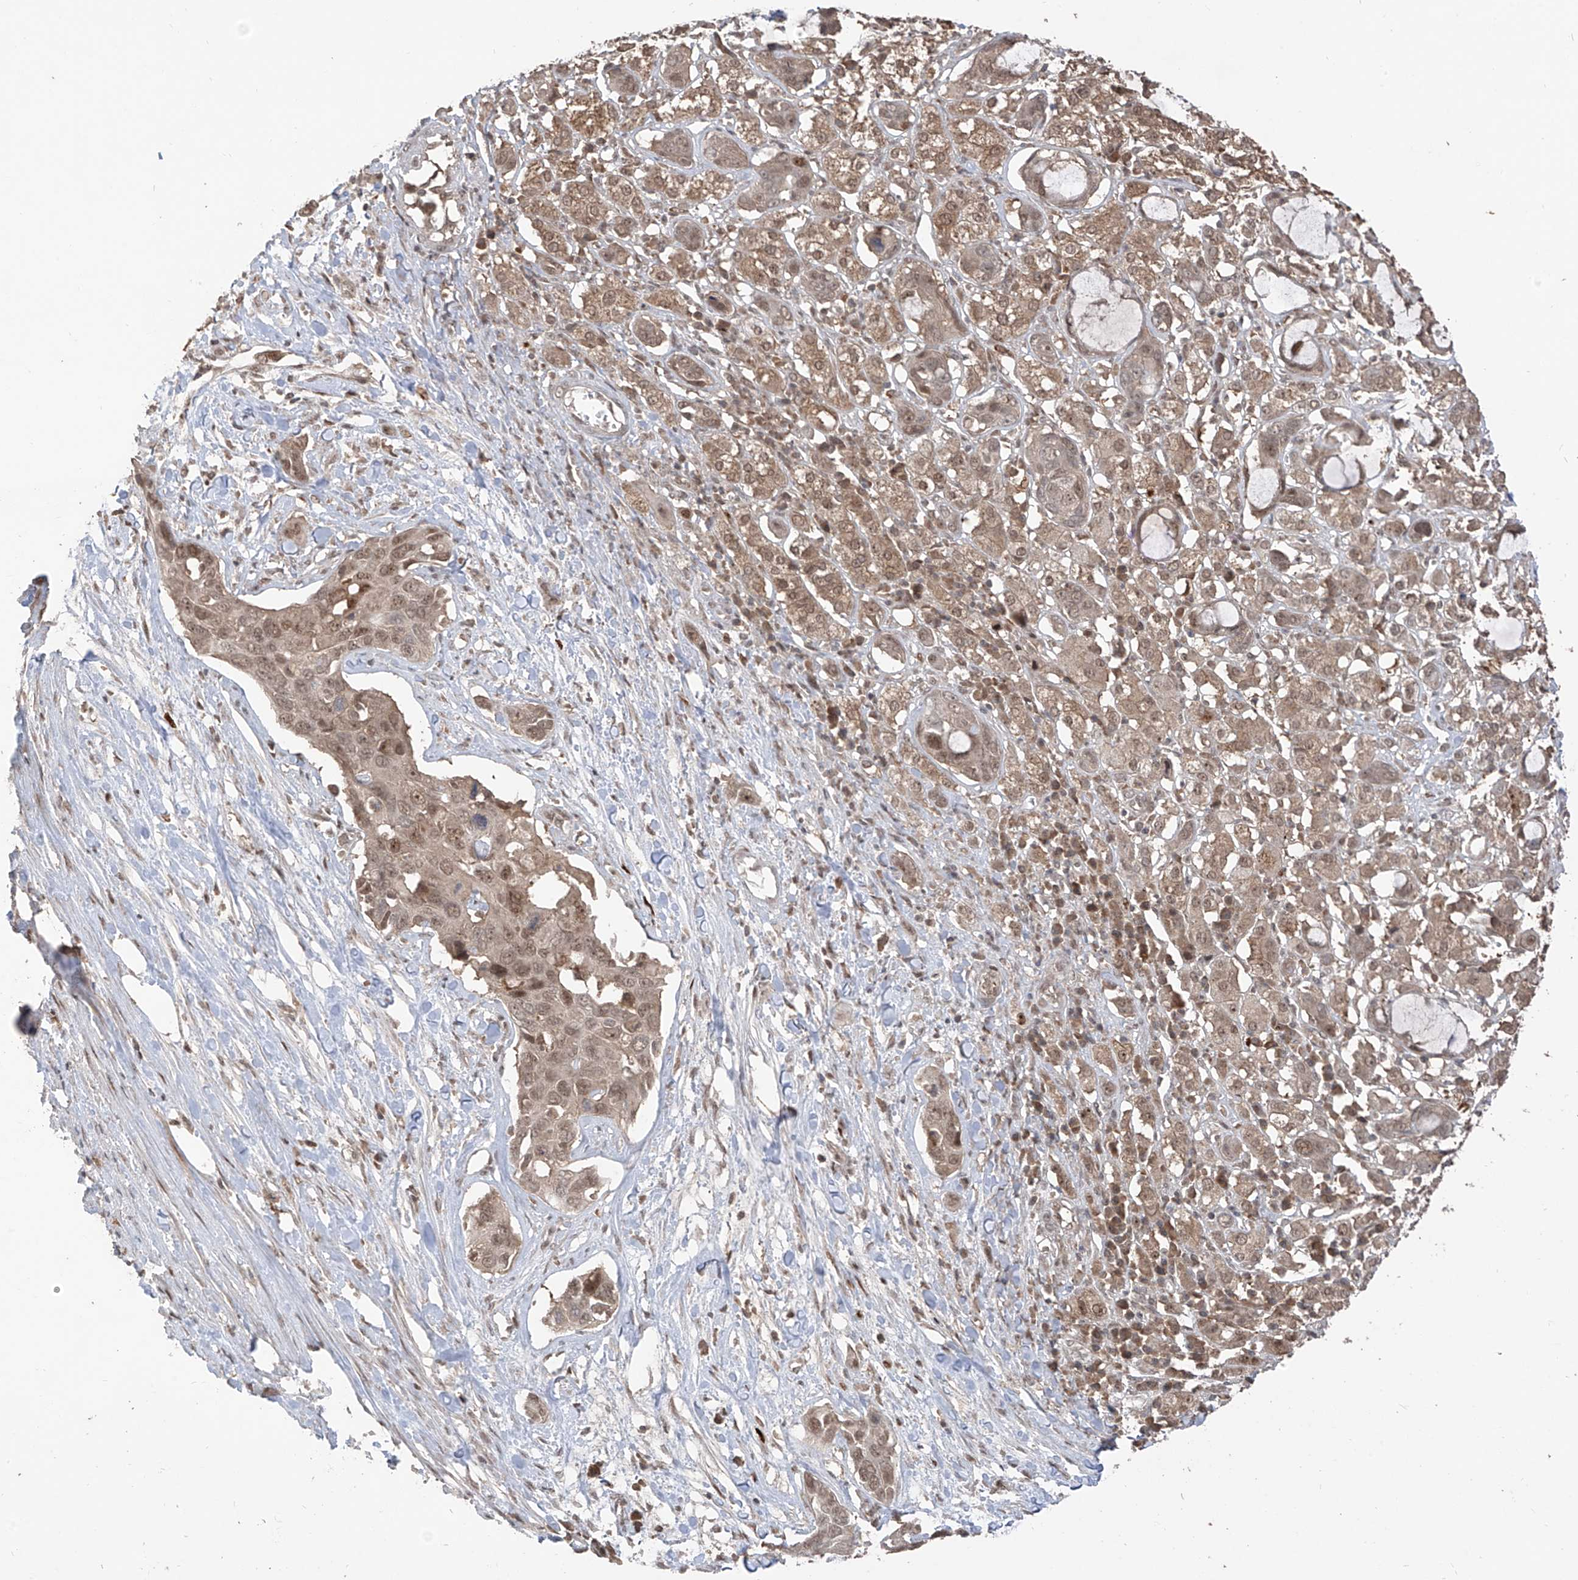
{"staining": {"intensity": "weak", "quantity": "25%-75%", "location": "nuclear"}, "tissue": "pancreatic cancer", "cell_type": "Tumor cells", "image_type": "cancer", "snomed": [{"axis": "morphology", "description": "Adenocarcinoma, NOS"}, {"axis": "topography", "description": "Pancreas"}], "caption": "This image exhibits IHC staining of pancreatic cancer (adenocarcinoma), with low weak nuclear expression in about 25%-75% of tumor cells.", "gene": "COLGALT2", "patient": {"sex": "female", "age": 60}}